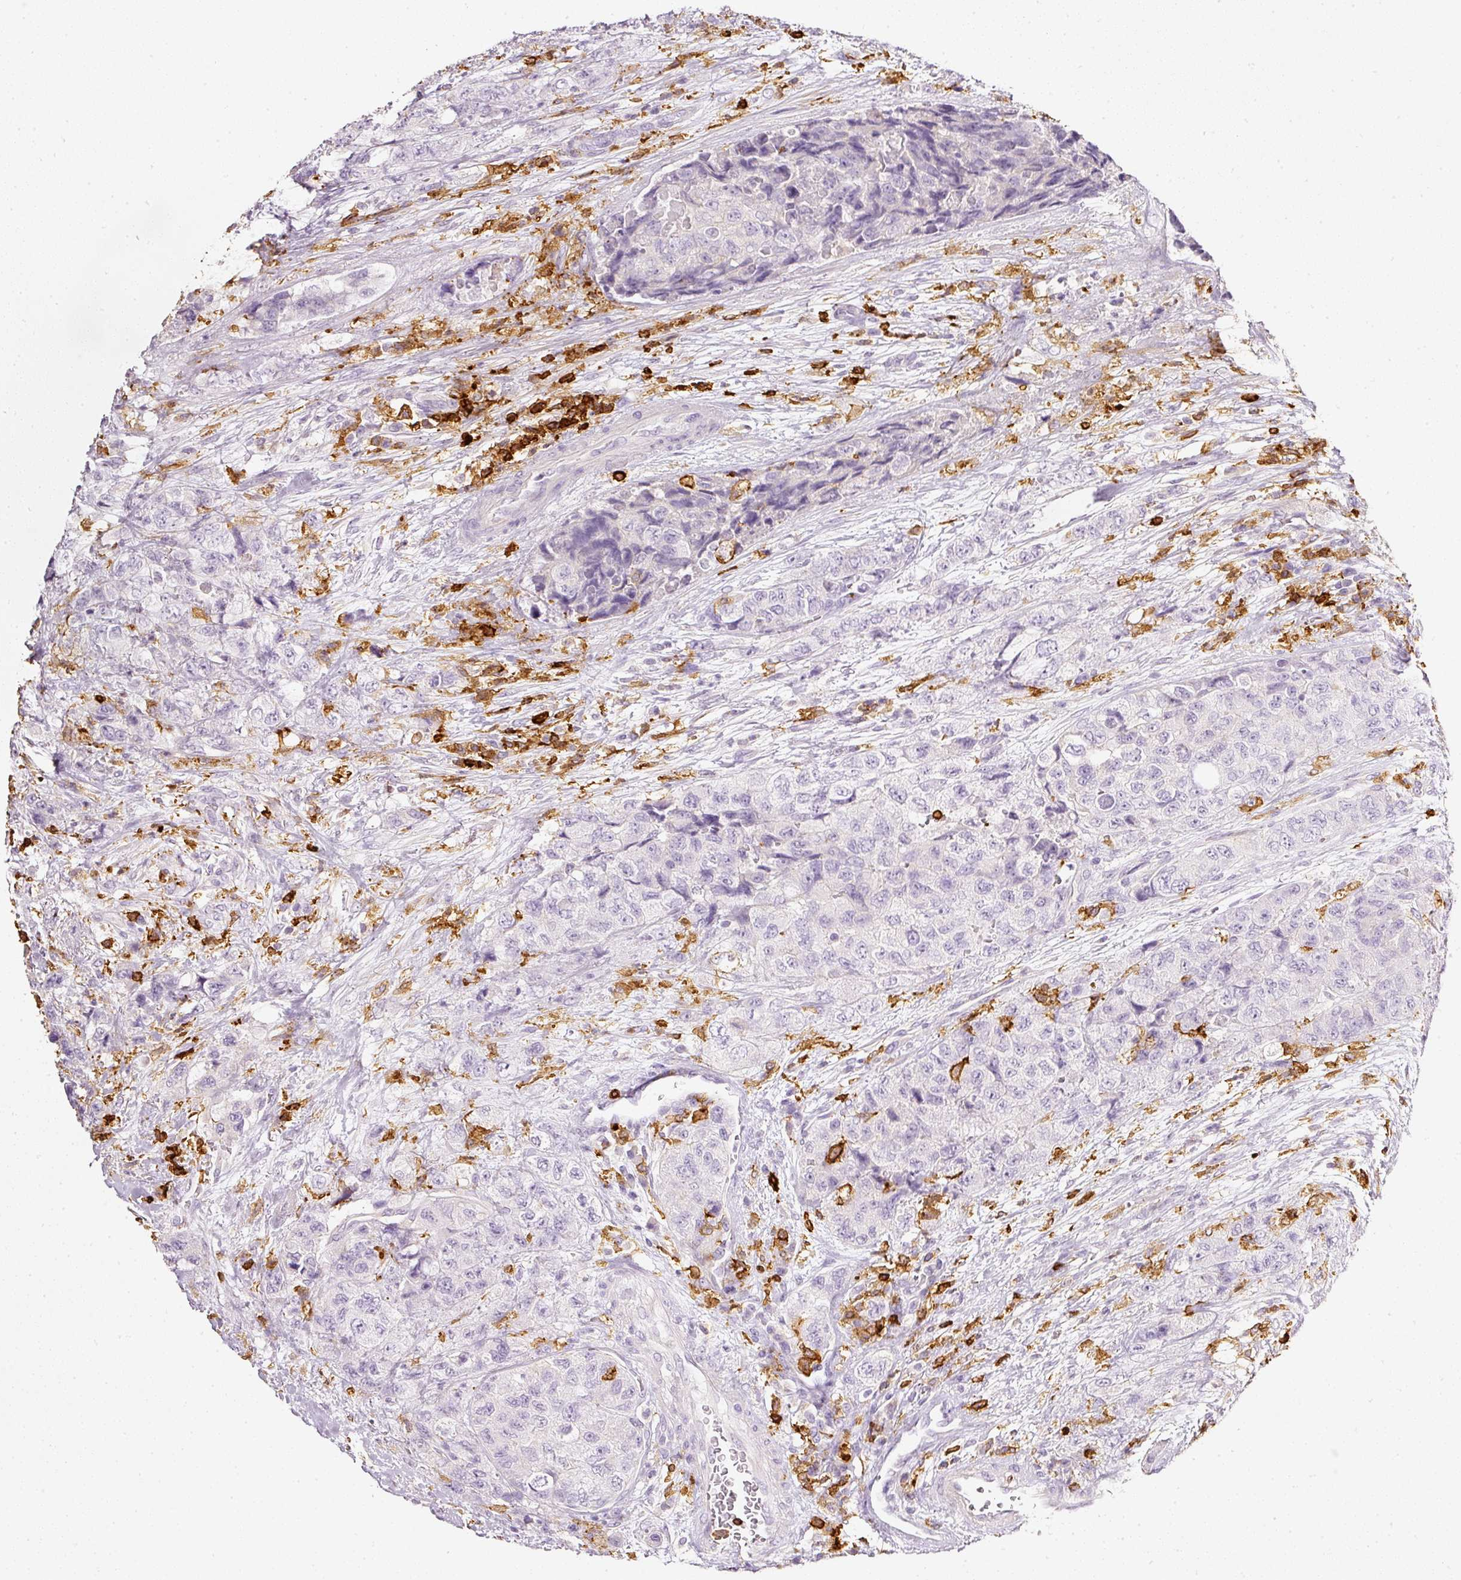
{"staining": {"intensity": "negative", "quantity": "none", "location": "none"}, "tissue": "urothelial cancer", "cell_type": "Tumor cells", "image_type": "cancer", "snomed": [{"axis": "morphology", "description": "Urothelial carcinoma, High grade"}, {"axis": "topography", "description": "Urinary bladder"}], "caption": "Urothelial cancer stained for a protein using immunohistochemistry (IHC) displays no expression tumor cells.", "gene": "EVL", "patient": {"sex": "female", "age": 78}}